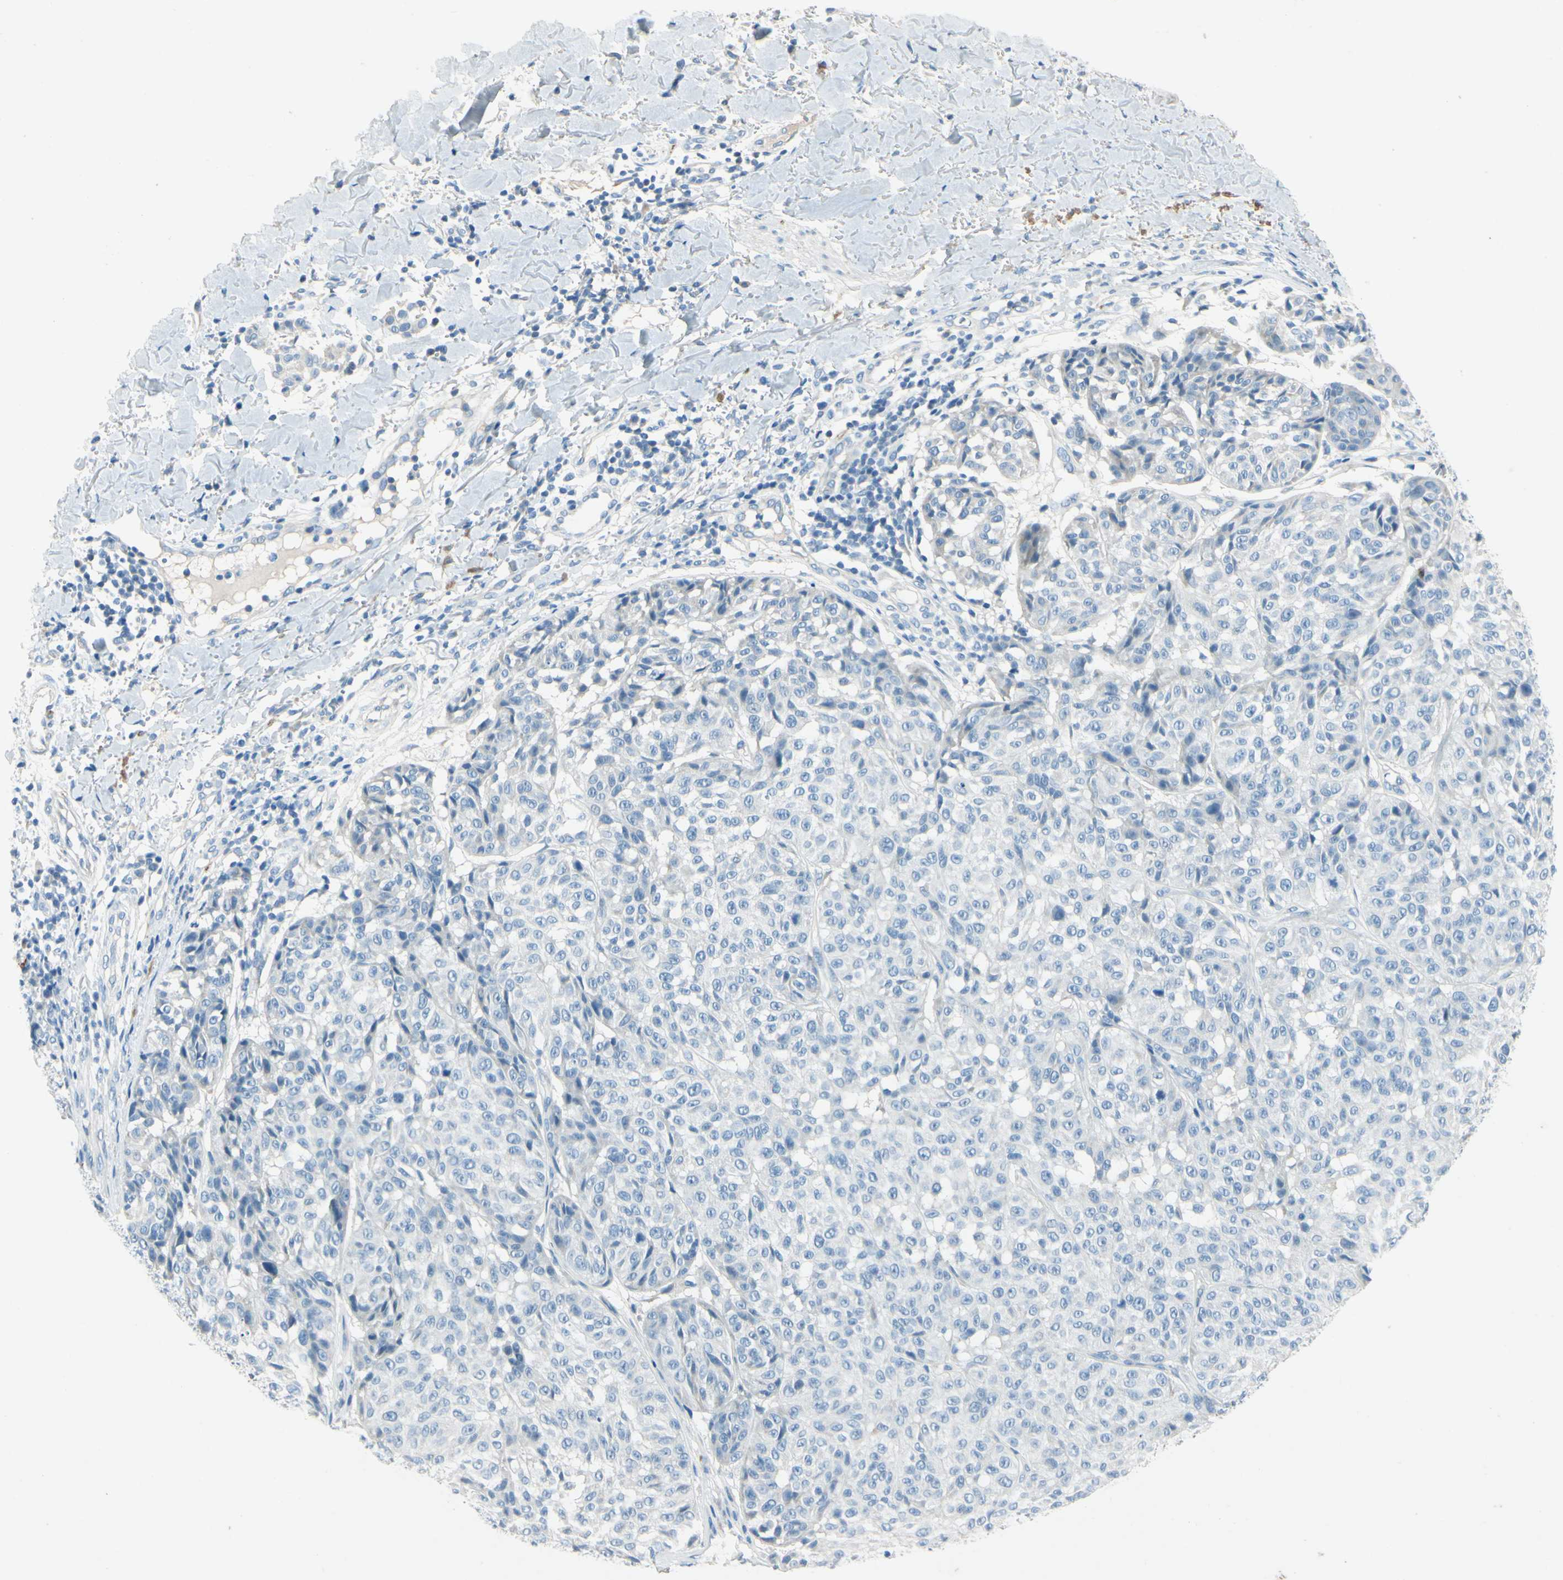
{"staining": {"intensity": "negative", "quantity": "none", "location": "none"}, "tissue": "melanoma", "cell_type": "Tumor cells", "image_type": "cancer", "snomed": [{"axis": "morphology", "description": "Malignant melanoma, NOS"}, {"axis": "topography", "description": "Skin"}], "caption": "Tumor cells are negative for protein expression in human malignant melanoma.", "gene": "SNAP91", "patient": {"sex": "female", "age": 46}}